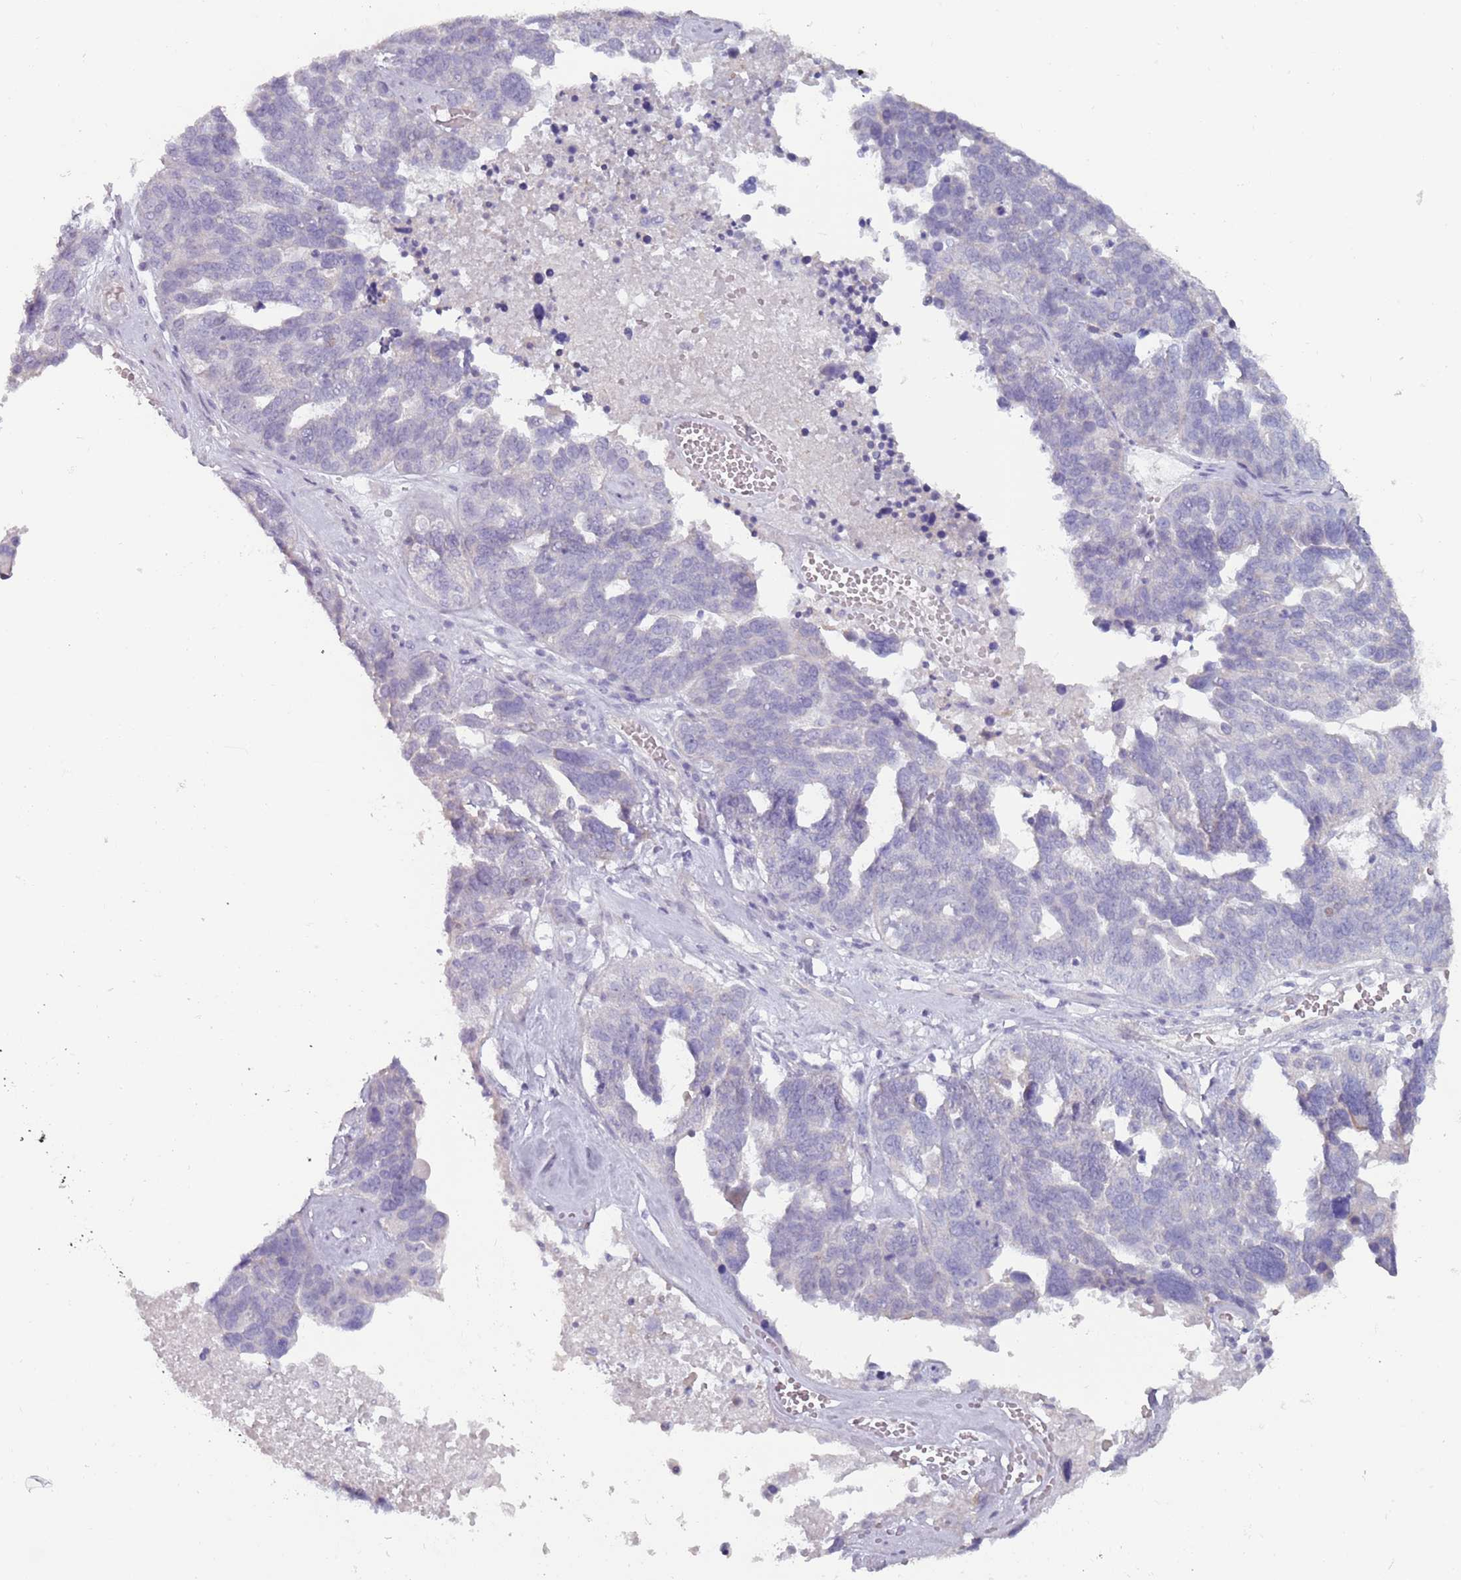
{"staining": {"intensity": "negative", "quantity": "none", "location": "none"}, "tissue": "ovarian cancer", "cell_type": "Tumor cells", "image_type": "cancer", "snomed": [{"axis": "morphology", "description": "Cystadenocarcinoma, serous, NOS"}, {"axis": "topography", "description": "Ovary"}], "caption": "The immunohistochemistry (IHC) histopathology image has no significant expression in tumor cells of ovarian cancer (serous cystadenocarcinoma) tissue. Brightfield microscopy of IHC stained with DAB (brown) and hematoxylin (blue), captured at high magnification.", "gene": "RFX2", "patient": {"sex": "female", "age": 59}}